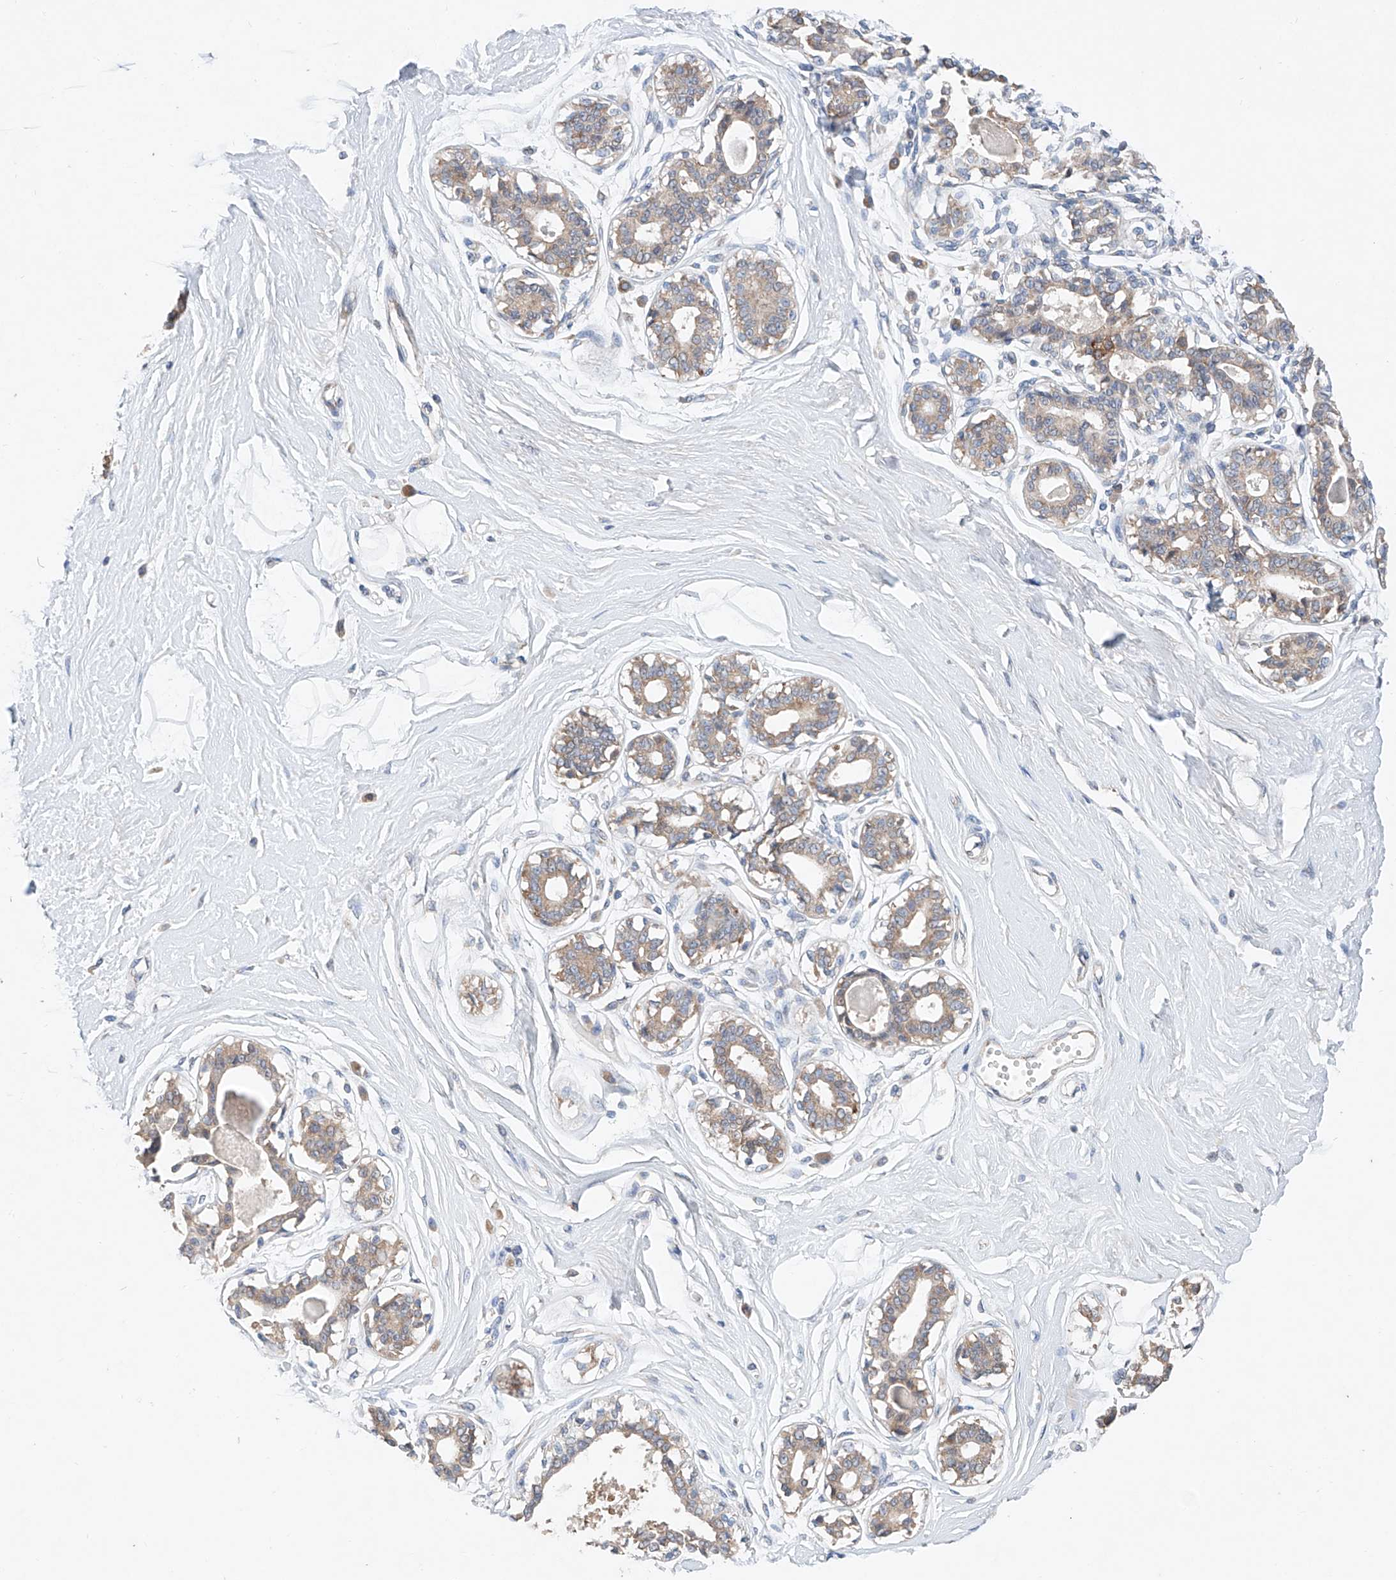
{"staining": {"intensity": "negative", "quantity": "none", "location": "none"}, "tissue": "breast", "cell_type": "Adipocytes", "image_type": "normal", "snomed": [{"axis": "morphology", "description": "Normal tissue, NOS"}, {"axis": "topography", "description": "Breast"}], "caption": "DAB (3,3'-diaminobenzidine) immunohistochemical staining of normal human breast shows no significant positivity in adipocytes.", "gene": "FASTK", "patient": {"sex": "female", "age": 45}}